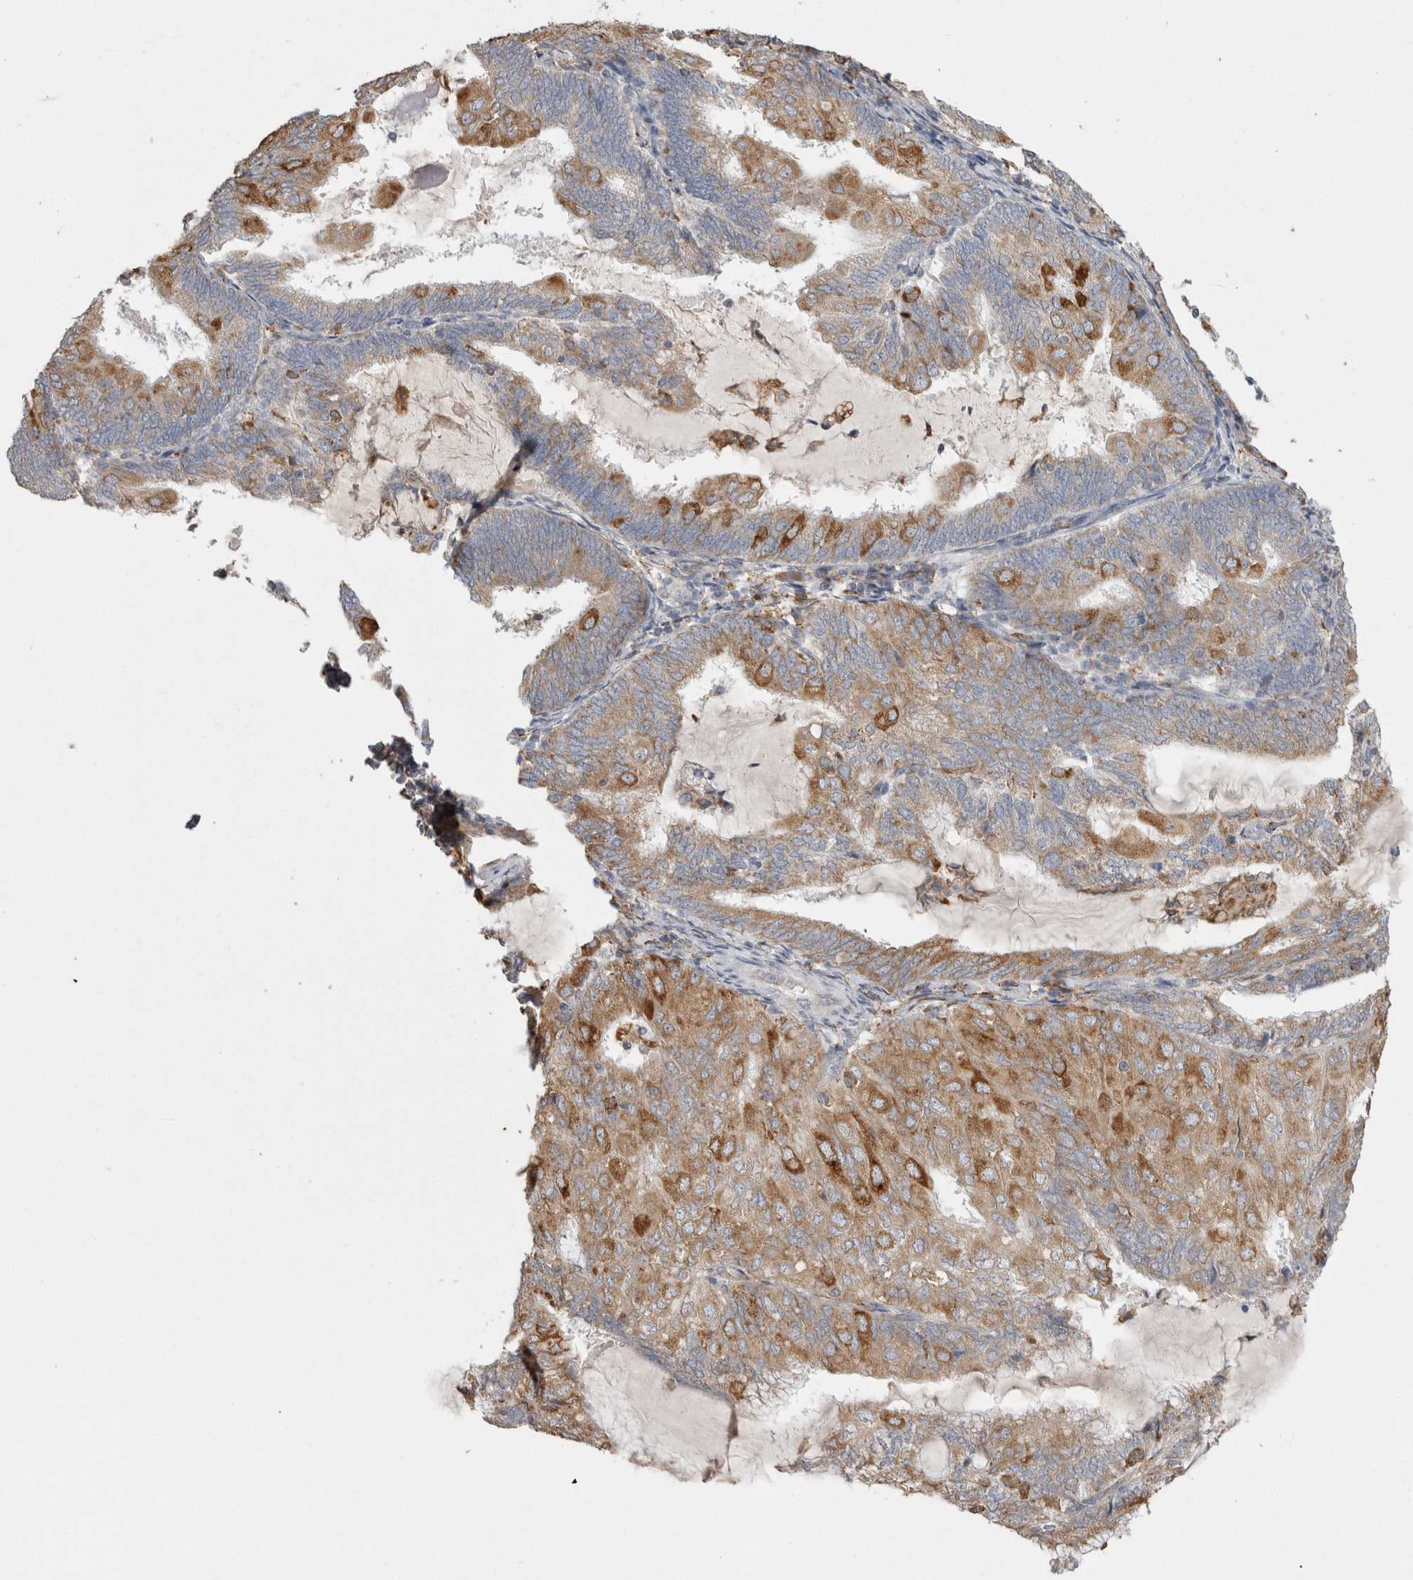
{"staining": {"intensity": "moderate", "quantity": ">75%", "location": "cytoplasmic/membranous"}, "tissue": "endometrial cancer", "cell_type": "Tumor cells", "image_type": "cancer", "snomed": [{"axis": "morphology", "description": "Adenocarcinoma, NOS"}, {"axis": "topography", "description": "Endometrium"}], "caption": "DAB (3,3'-diaminobenzidine) immunohistochemical staining of human endometrial adenocarcinoma exhibits moderate cytoplasmic/membranous protein staining in approximately >75% of tumor cells.", "gene": "LRPAP1", "patient": {"sex": "female", "age": 81}}